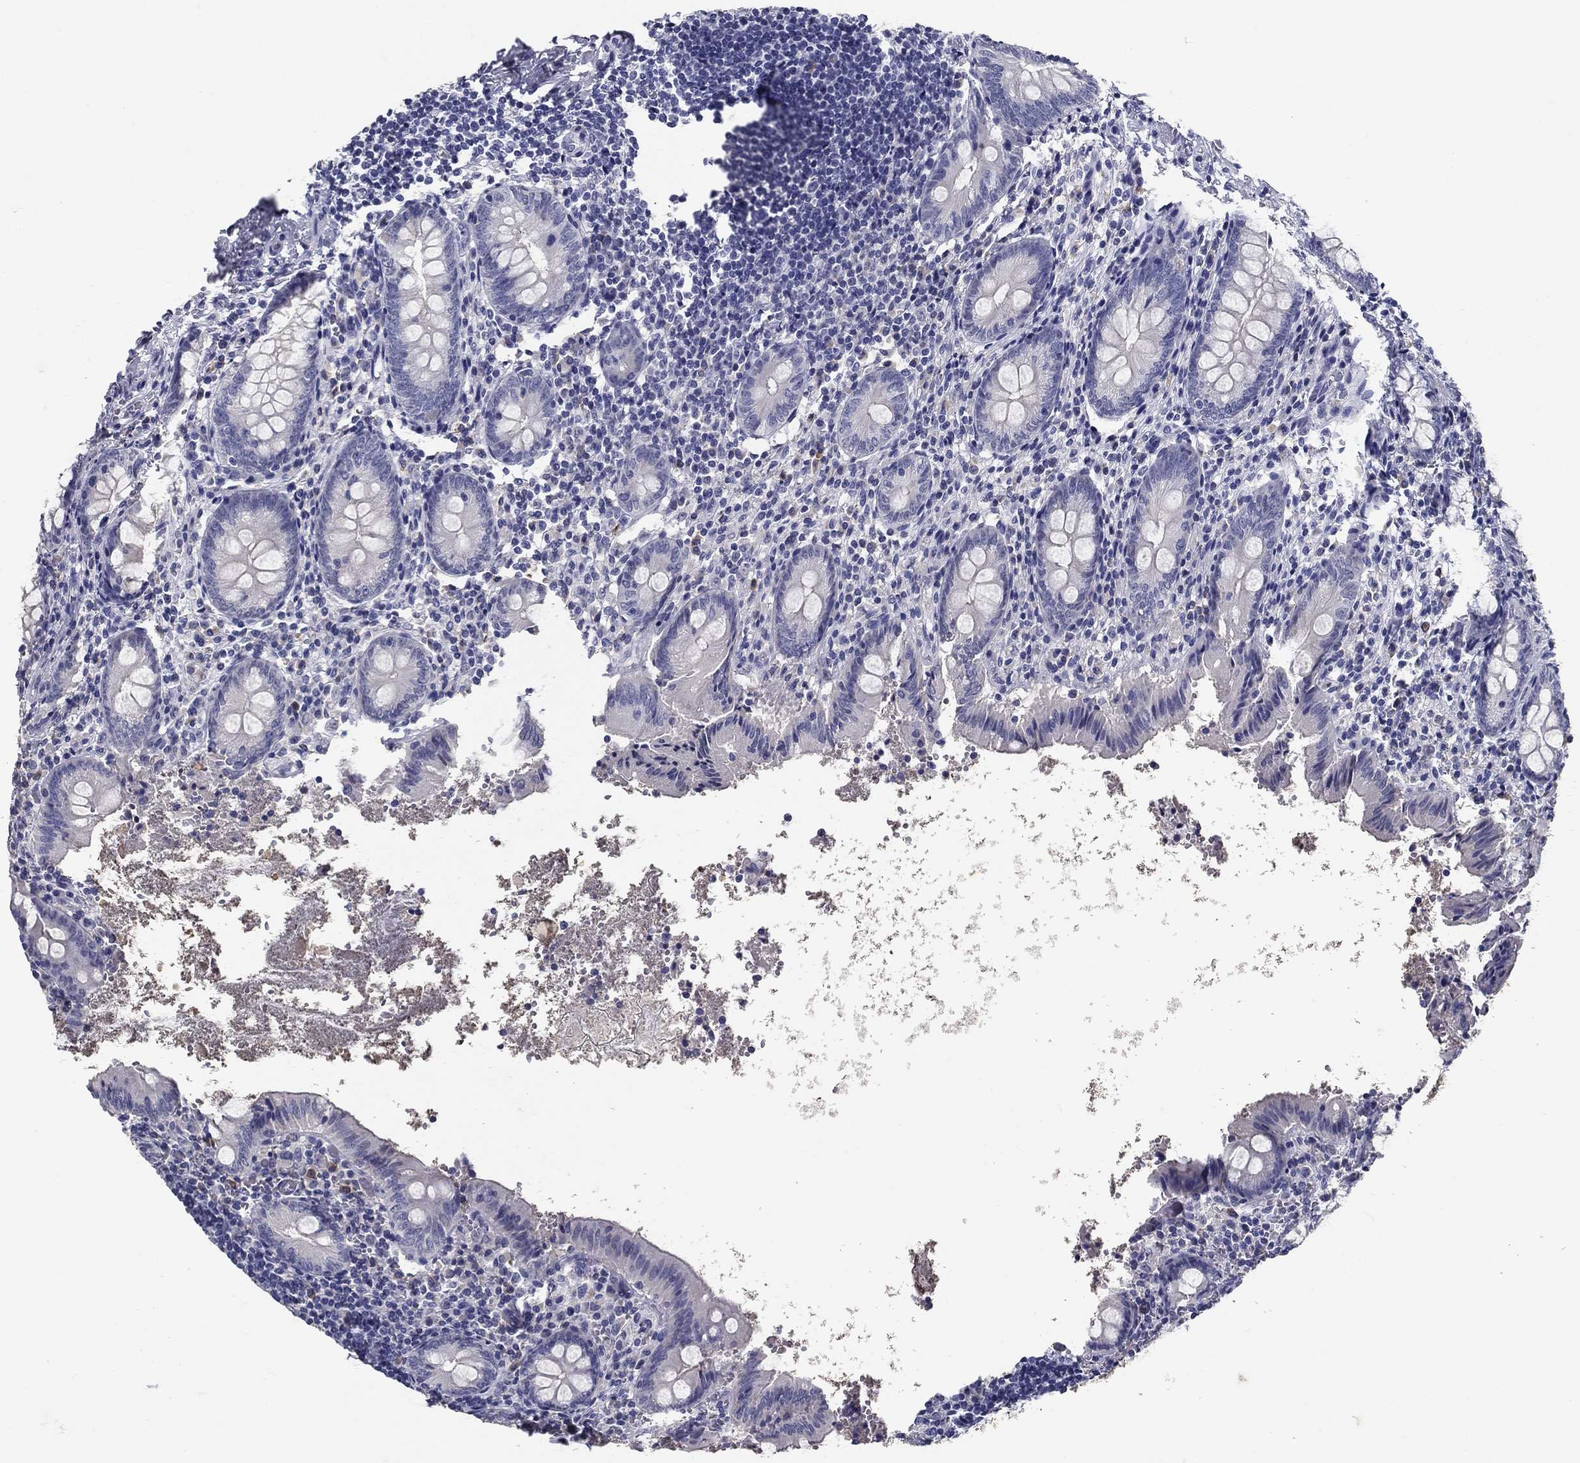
{"staining": {"intensity": "negative", "quantity": "none", "location": "none"}, "tissue": "appendix", "cell_type": "Glandular cells", "image_type": "normal", "snomed": [{"axis": "morphology", "description": "Normal tissue, NOS"}, {"axis": "topography", "description": "Appendix"}], "caption": "High magnification brightfield microscopy of unremarkable appendix stained with DAB (3,3'-diaminobenzidine) (brown) and counterstained with hematoxylin (blue): glandular cells show no significant expression.", "gene": "POMC", "patient": {"sex": "female", "age": 23}}